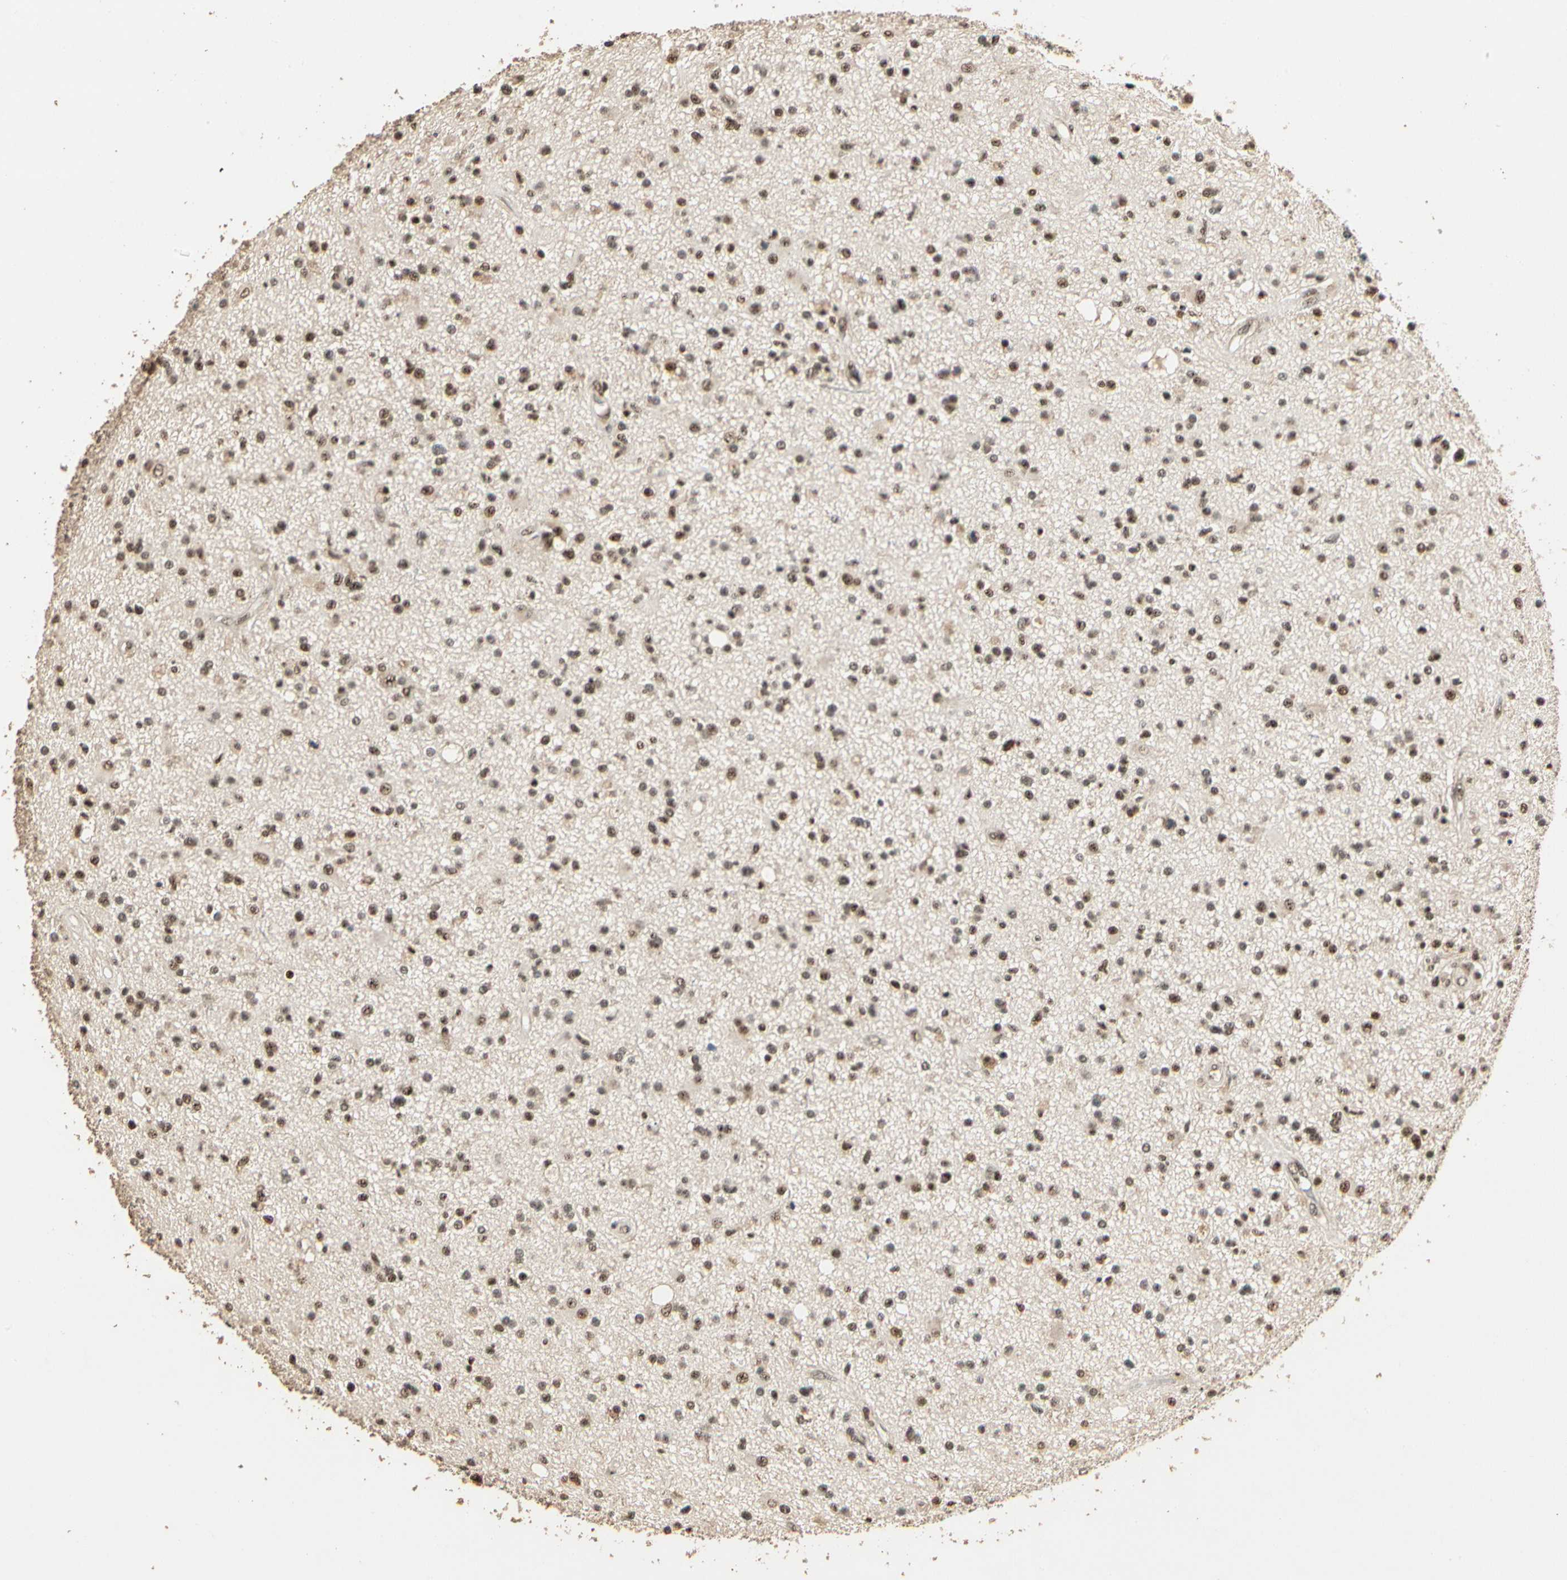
{"staining": {"intensity": "moderate", "quantity": ">75%", "location": "nuclear"}, "tissue": "glioma", "cell_type": "Tumor cells", "image_type": "cancer", "snomed": [{"axis": "morphology", "description": "Glioma, malignant, High grade"}, {"axis": "topography", "description": "Brain"}], "caption": "Approximately >75% of tumor cells in human malignant glioma (high-grade) show moderate nuclear protein positivity as visualized by brown immunohistochemical staining.", "gene": "RBM25", "patient": {"sex": "male", "age": 33}}